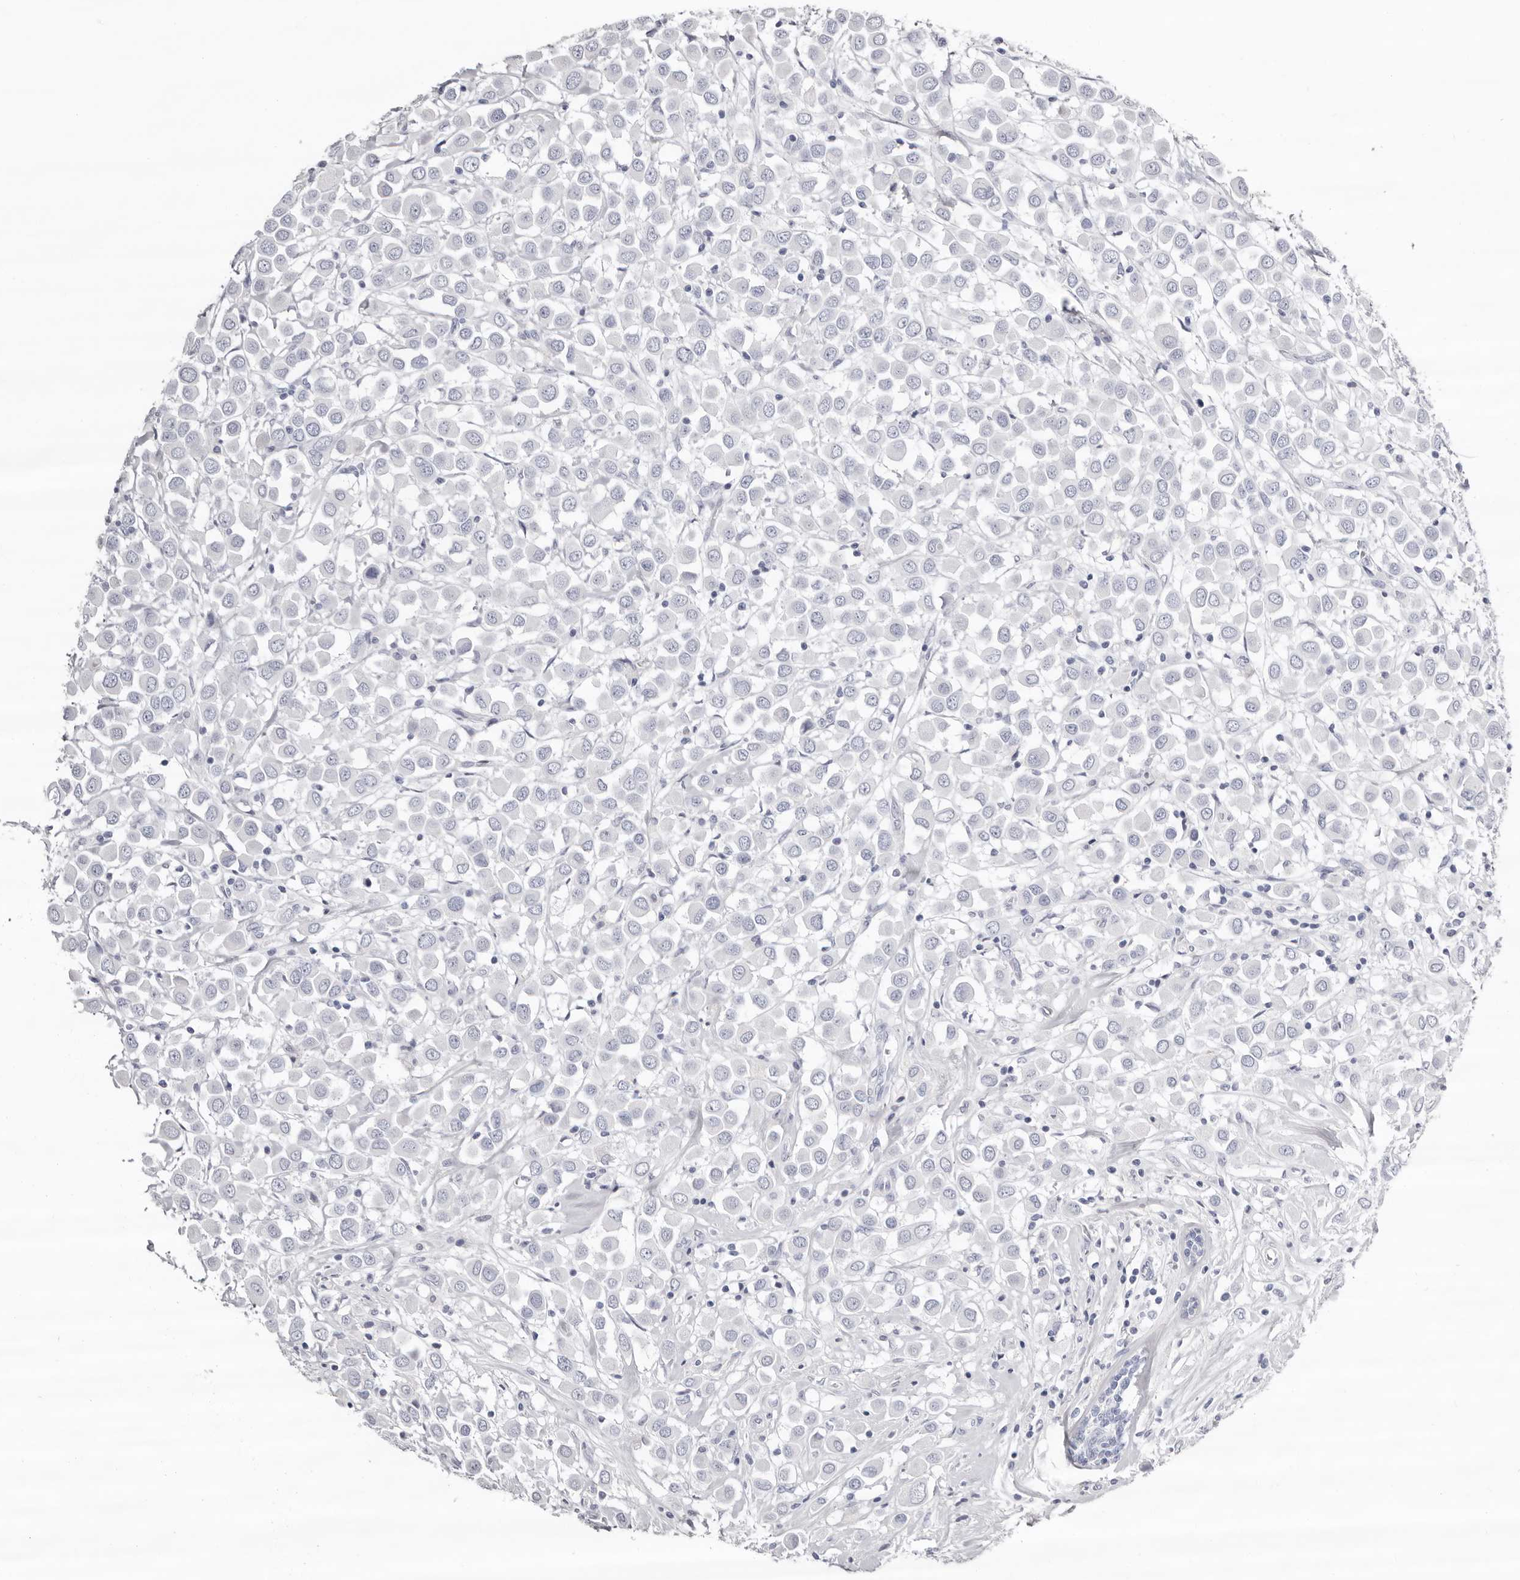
{"staining": {"intensity": "negative", "quantity": "none", "location": "none"}, "tissue": "breast cancer", "cell_type": "Tumor cells", "image_type": "cancer", "snomed": [{"axis": "morphology", "description": "Duct carcinoma"}, {"axis": "topography", "description": "Breast"}], "caption": "The micrograph exhibits no significant positivity in tumor cells of breast intraductal carcinoma. The staining was performed using DAB to visualize the protein expression in brown, while the nuclei were stained in blue with hematoxylin (Magnification: 20x).", "gene": "LPO", "patient": {"sex": "female", "age": 61}}